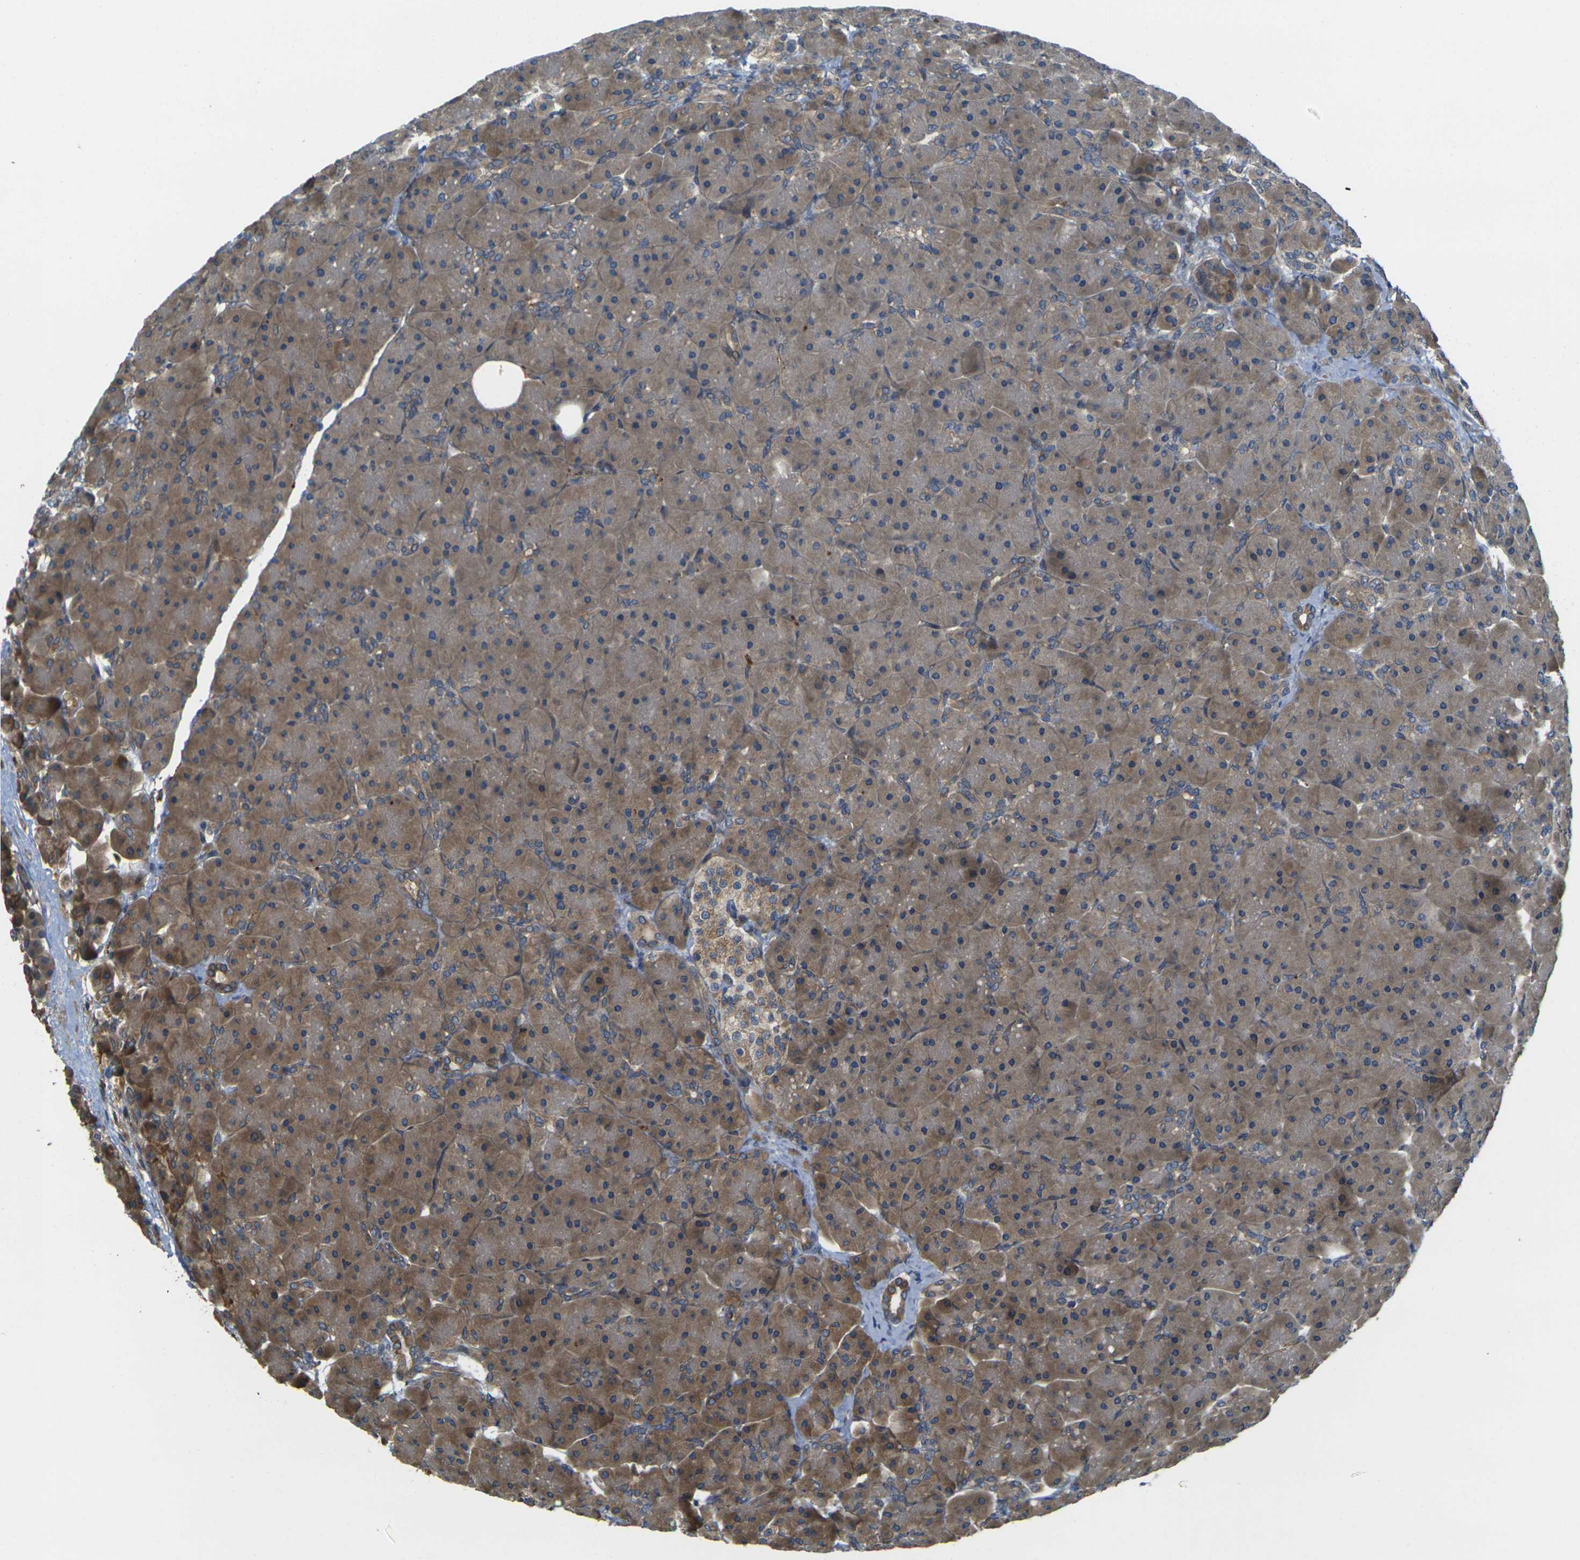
{"staining": {"intensity": "moderate", "quantity": ">75%", "location": "cytoplasmic/membranous"}, "tissue": "pancreas", "cell_type": "Exocrine glandular cells", "image_type": "normal", "snomed": [{"axis": "morphology", "description": "Normal tissue, NOS"}, {"axis": "topography", "description": "Pancreas"}], "caption": "A high-resolution photomicrograph shows IHC staining of normal pancreas, which exhibits moderate cytoplasmic/membranous positivity in approximately >75% of exocrine glandular cells. Nuclei are stained in blue.", "gene": "FZD1", "patient": {"sex": "male", "age": 66}}